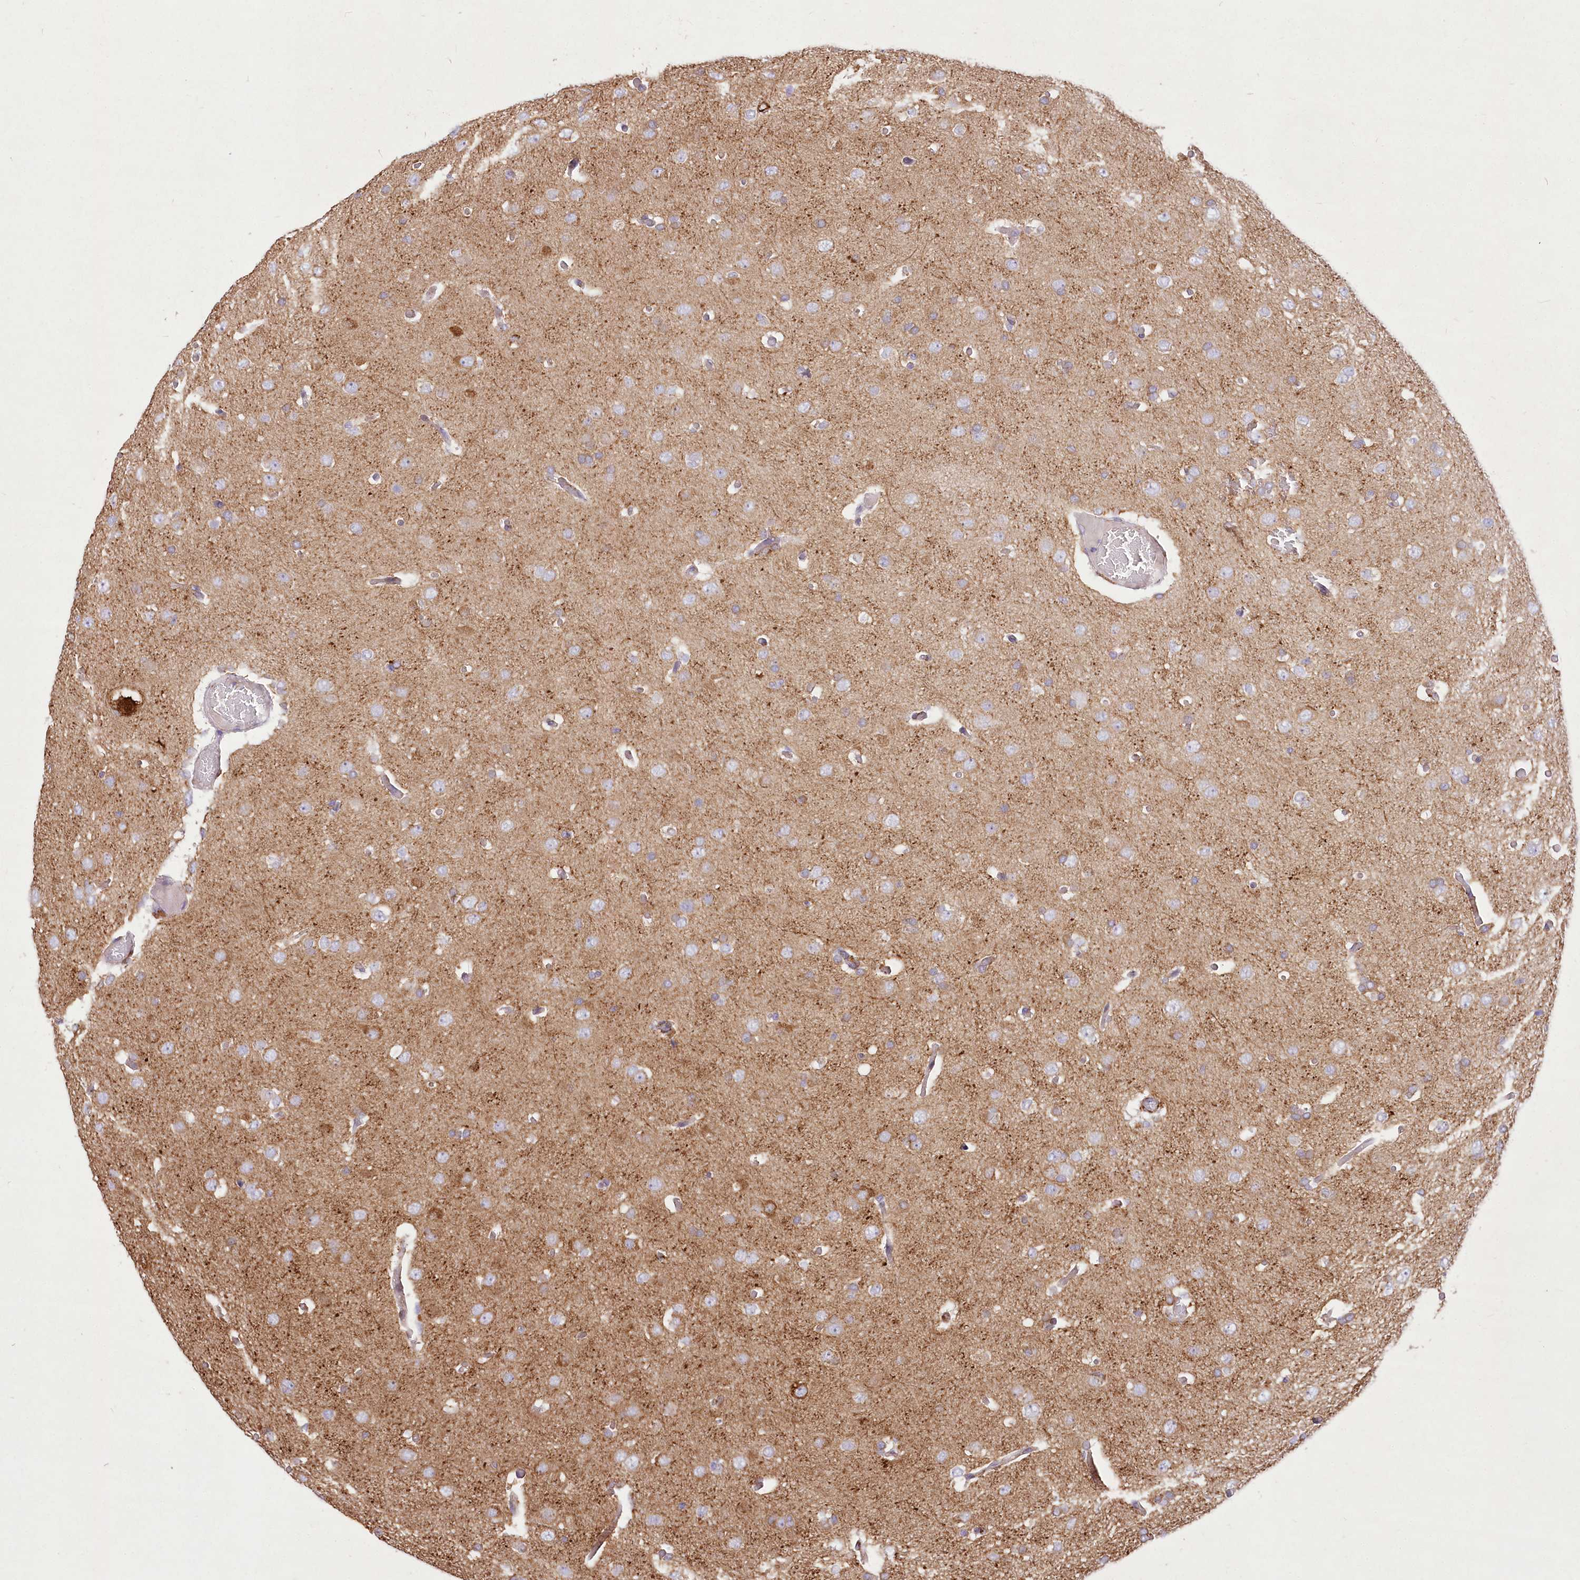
{"staining": {"intensity": "moderate", "quantity": "<25%", "location": "cytoplasmic/membranous"}, "tissue": "glioma", "cell_type": "Tumor cells", "image_type": "cancer", "snomed": [{"axis": "morphology", "description": "Glioma, malignant, High grade"}, {"axis": "topography", "description": "Cerebral cortex"}], "caption": "Human glioma stained with a brown dye demonstrates moderate cytoplasmic/membranous positive staining in about <25% of tumor cells.", "gene": "ANGPTL3", "patient": {"sex": "female", "age": 36}}